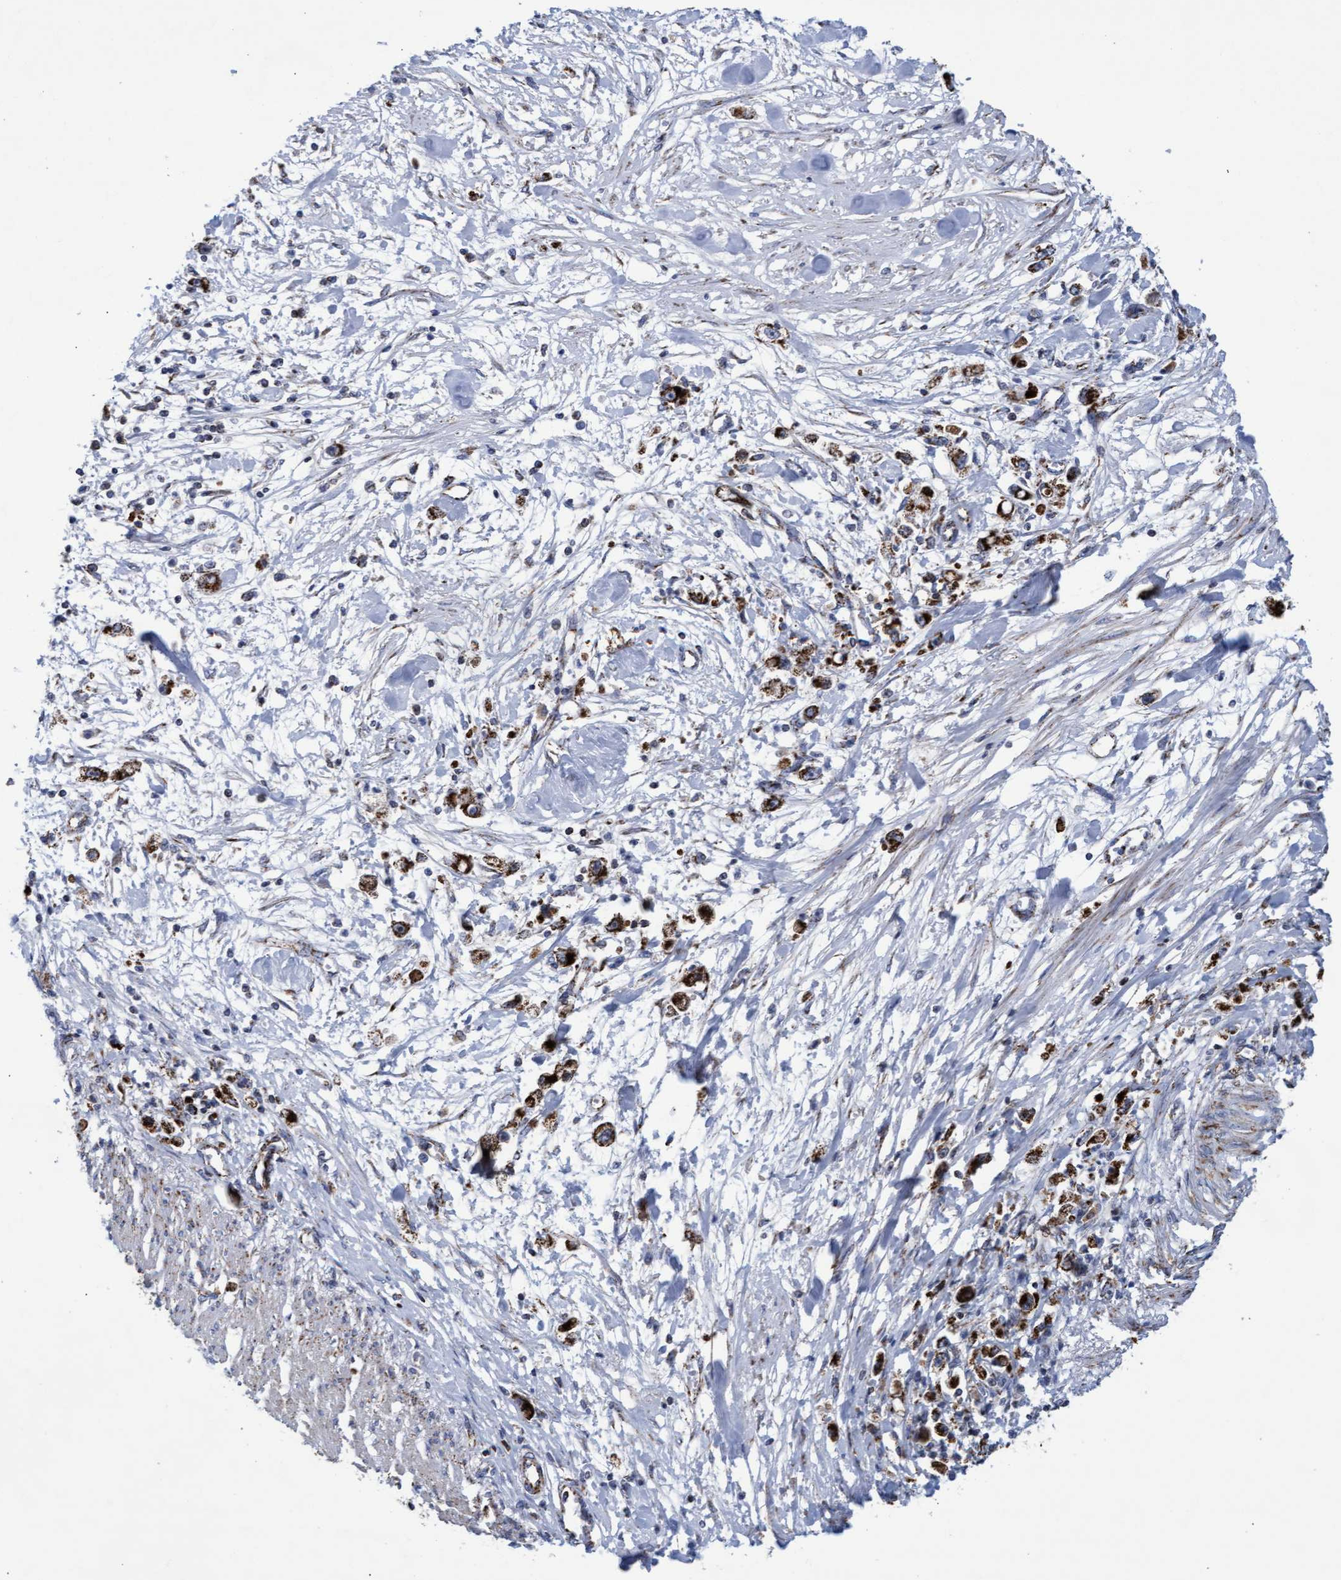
{"staining": {"intensity": "strong", "quantity": ">75%", "location": "cytoplasmic/membranous"}, "tissue": "stomach cancer", "cell_type": "Tumor cells", "image_type": "cancer", "snomed": [{"axis": "morphology", "description": "Adenocarcinoma, NOS"}, {"axis": "topography", "description": "Stomach"}], "caption": "Strong cytoplasmic/membranous protein staining is appreciated in approximately >75% of tumor cells in stomach adenocarcinoma.", "gene": "MRPL38", "patient": {"sex": "female", "age": 59}}